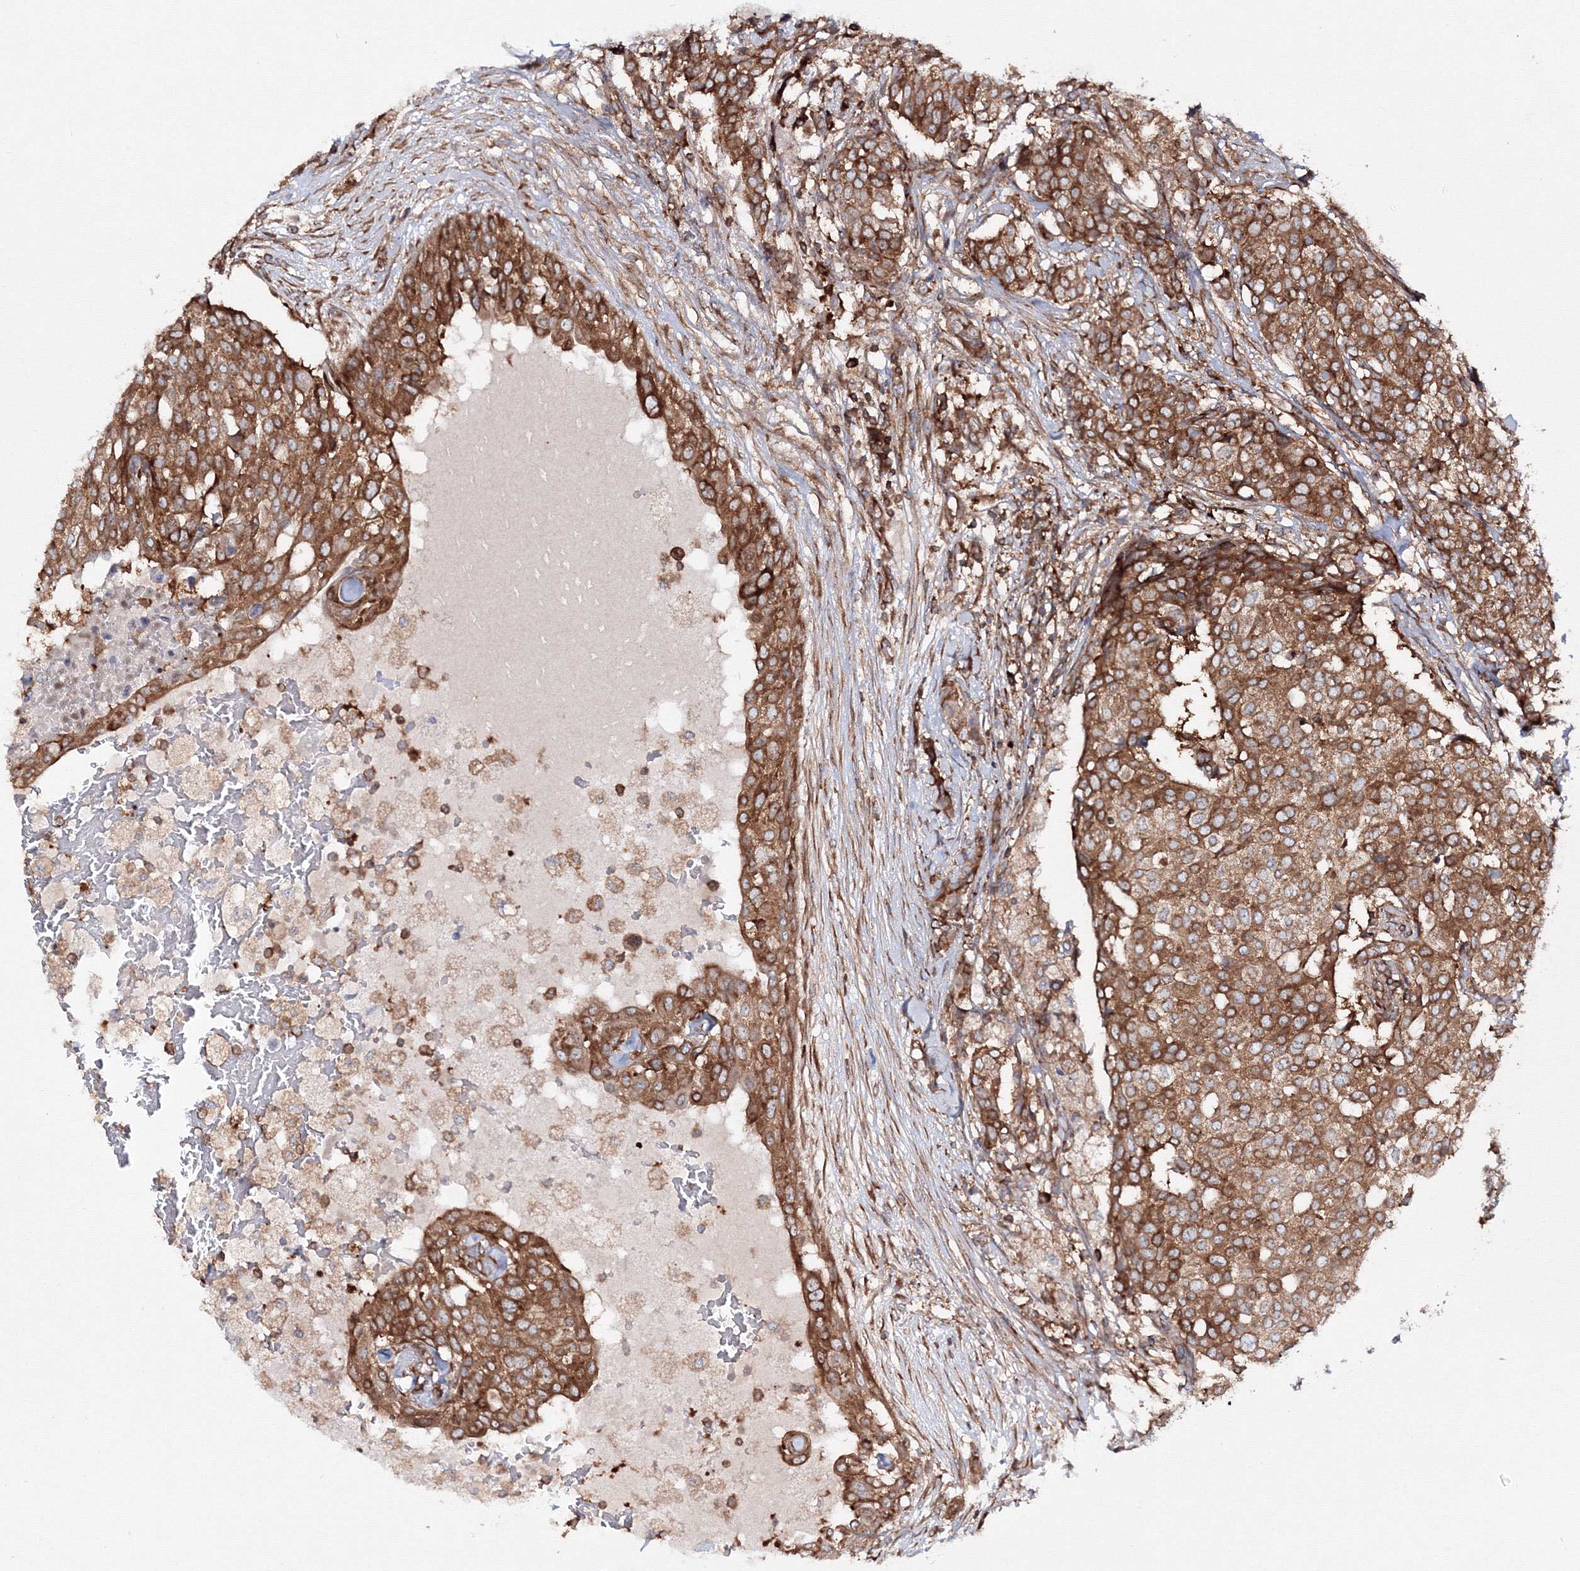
{"staining": {"intensity": "moderate", "quantity": ">75%", "location": "cytoplasmic/membranous"}, "tissue": "breast cancer", "cell_type": "Tumor cells", "image_type": "cancer", "snomed": [{"axis": "morphology", "description": "Lobular carcinoma"}, {"axis": "topography", "description": "Breast"}], "caption": "An image showing moderate cytoplasmic/membranous positivity in about >75% of tumor cells in breast lobular carcinoma, as visualized by brown immunohistochemical staining.", "gene": "HARS1", "patient": {"sex": "female", "age": 51}}